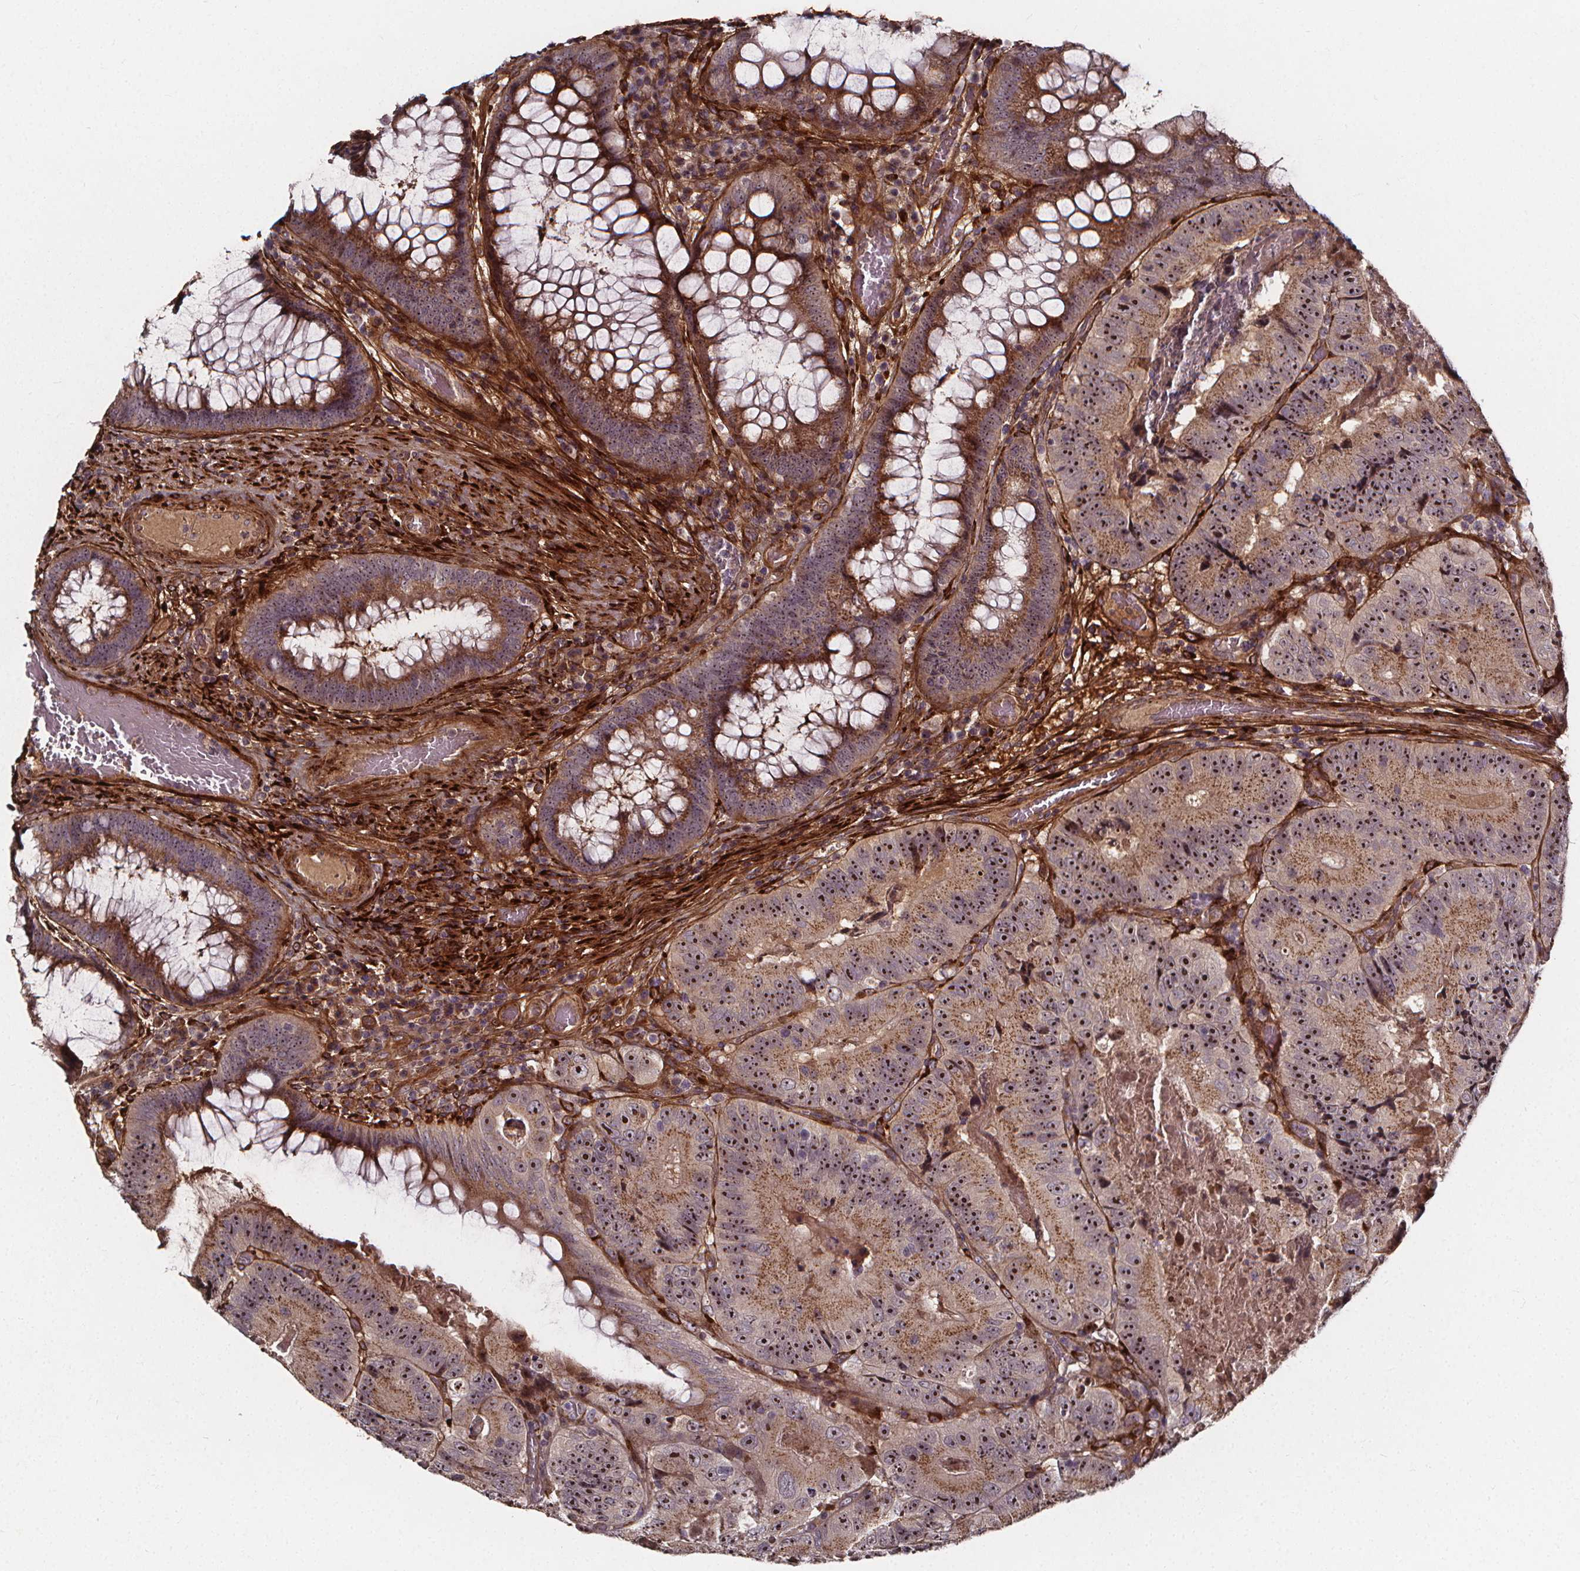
{"staining": {"intensity": "moderate", "quantity": ">75%", "location": "cytoplasmic/membranous,nuclear"}, "tissue": "colorectal cancer", "cell_type": "Tumor cells", "image_type": "cancer", "snomed": [{"axis": "morphology", "description": "Adenocarcinoma, NOS"}, {"axis": "topography", "description": "Colon"}], "caption": "Protein staining by immunohistochemistry shows moderate cytoplasmic/membranous and nuclear staining in approximately >75% of tumor cells in colorectal adenocarcinoma.", "gene": "AEBP1", "patient": {"sex": "female", "age": 86}}